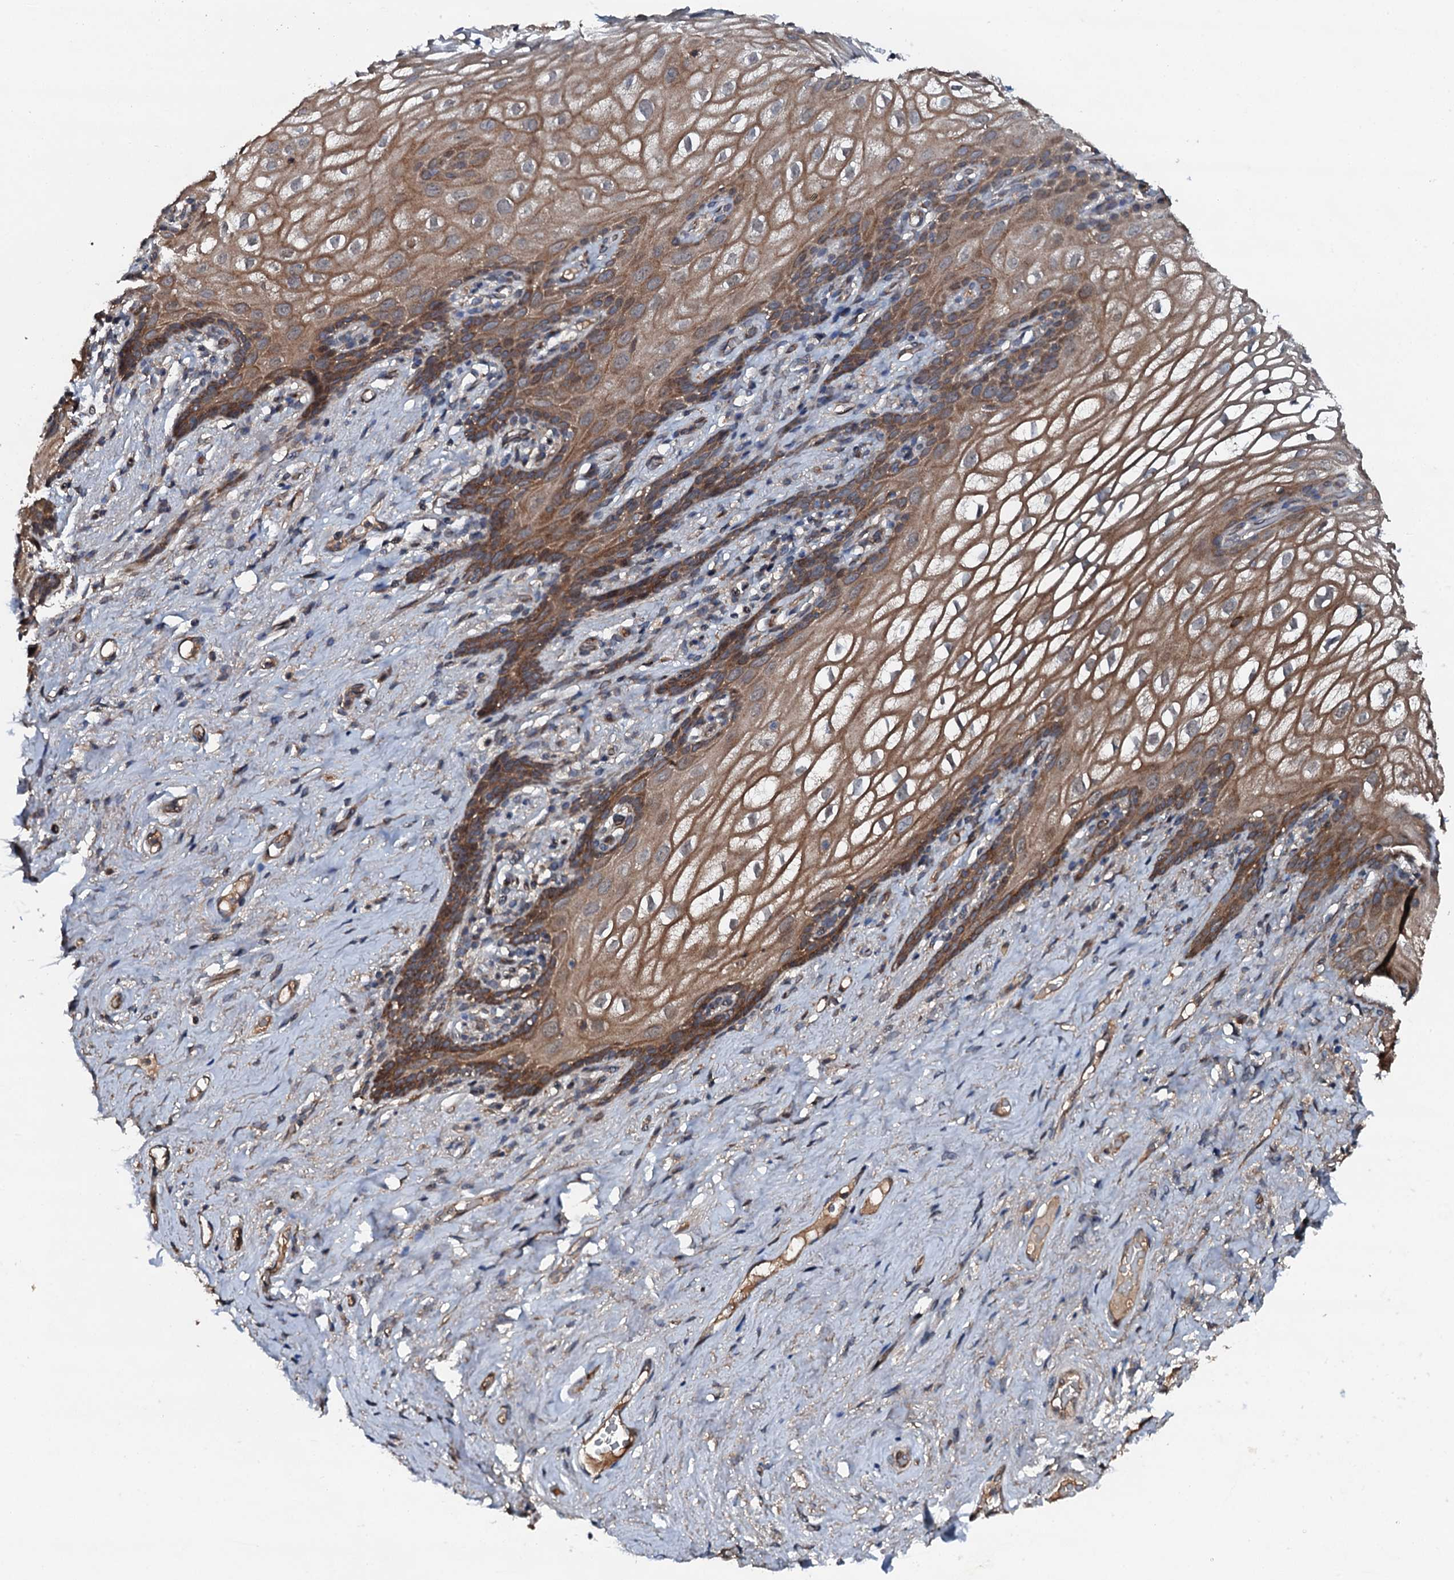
{"staining": {"intensity": "moderate", "quantity": ">75%", "location": "cytoplasmic/membranous"}, "tissue": "vagina", "cell_type": "Squamous epithelial cells", "image_type": "normal", "snomed": [{"axis": "morphology", "description": "Normal tissue, NOS"}, {"axis": "topography", "description": "Vagina"}, {"axis": "topography", "description": "Peripheral nerve tissue"}], "caption": "The immunohistochemical stain shows moderate cytoplasmic/membranous positivity in squamous epithelial cells of benign vagina. The staining was performed using DAB (3,3'-diaminobenzidine) to visualize the protein expression in brown, while the nuclei were stained in blue with hematoxylin (Magnification: 20x).", "gene": "FLYWCH1", "patient": {"sex": "female", "age": 71}}